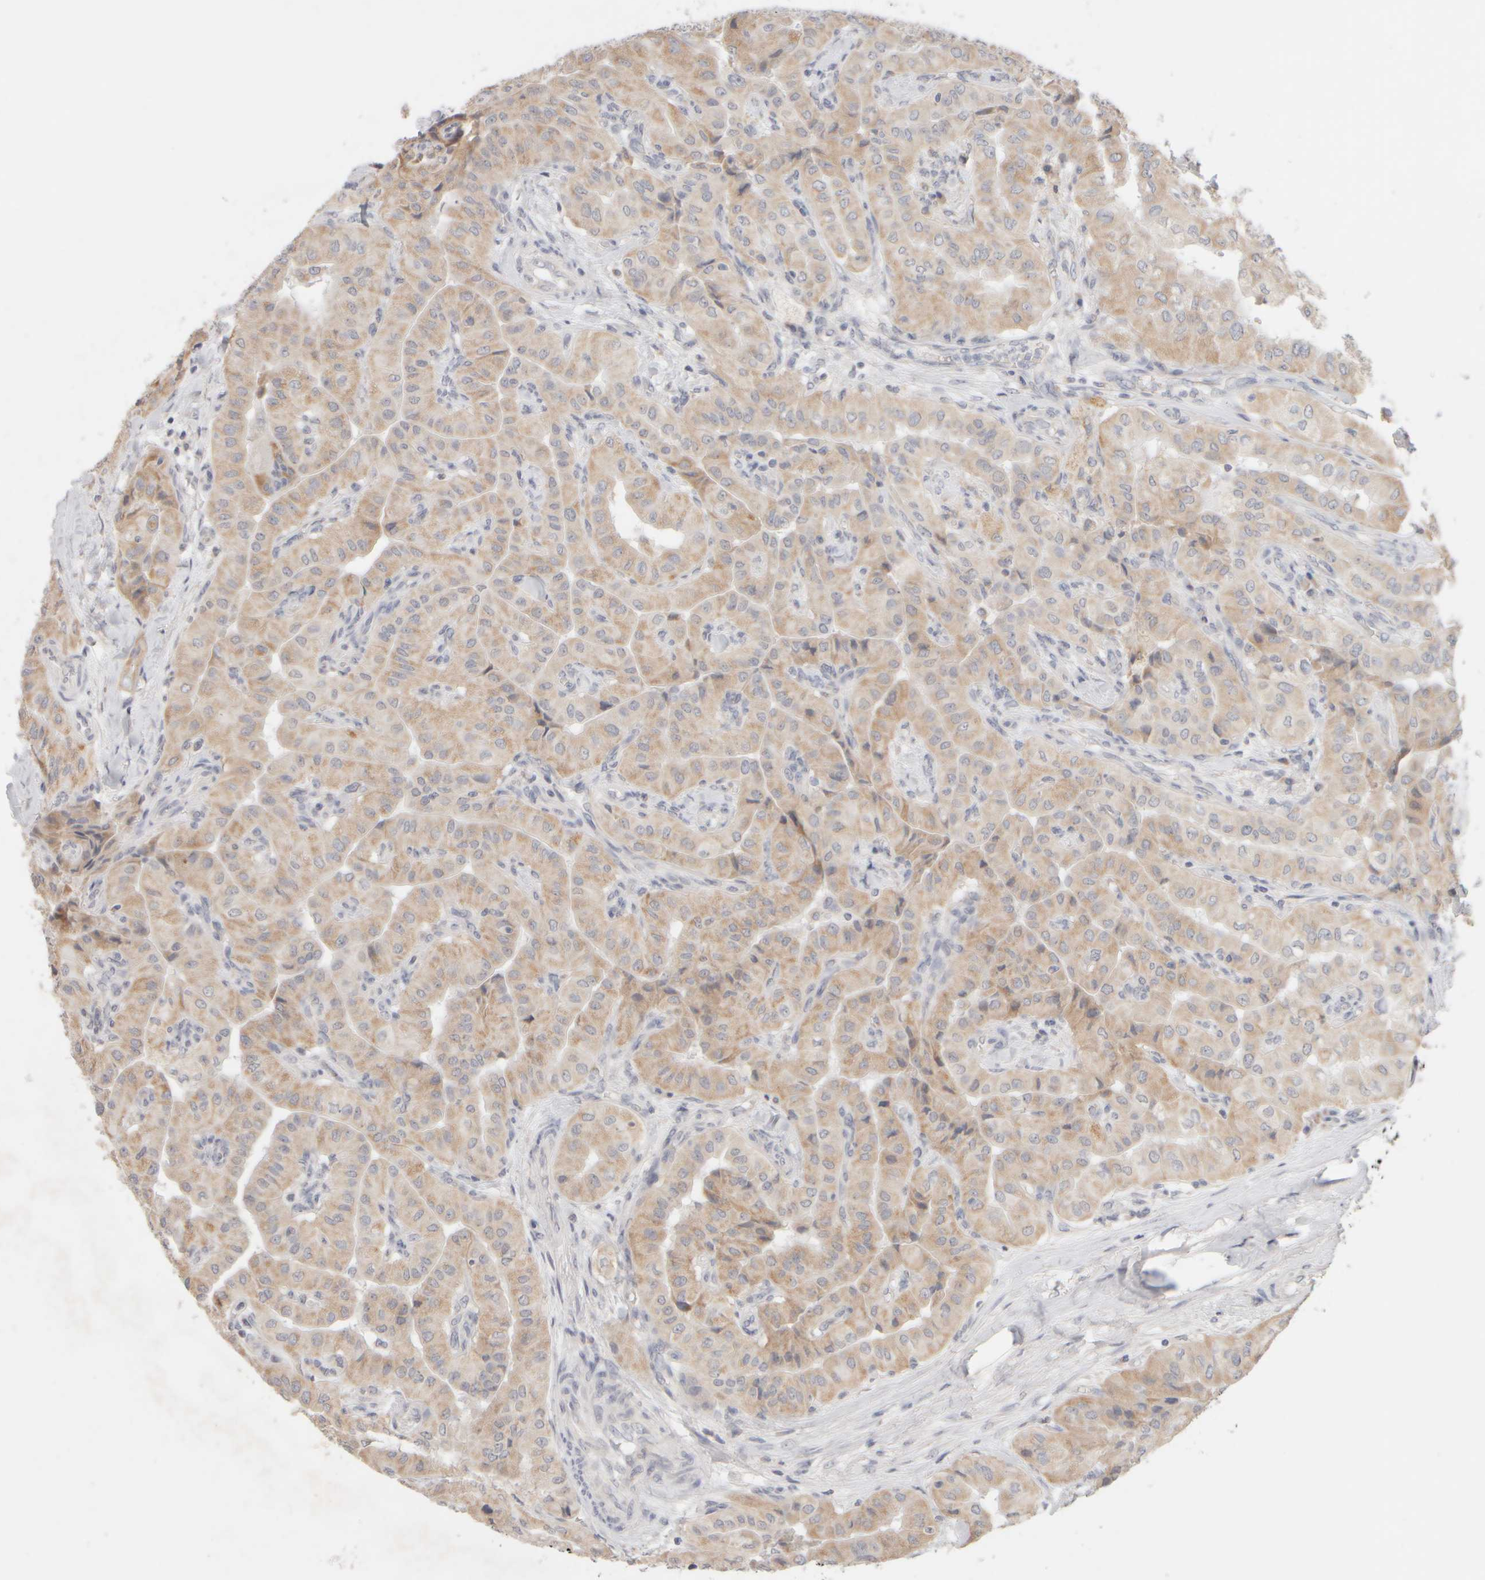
{"staining": {"intensity": "weak", "quantity": ">75%", "location": "cytoplasmic/membranous"}, "tissue": "thyroid cancer", "cell_type": "Tumor cells", "image_type": "cancer", "snomed": [{"axis": "morphology", "description": "Papillary adenocarcinoma, NOS"}, {"axis": "topography", "description": "Thyroid gland"}], "caption": "This photomicrograph reveals immunohistochemistry staining of thyroid papillary adenocarcinoma, with low weak cytoplasmic/membranous expression in about >75% of tumor cells.", "gene": "ZNF112", "patient": {"sex": "female", "age": 59}}